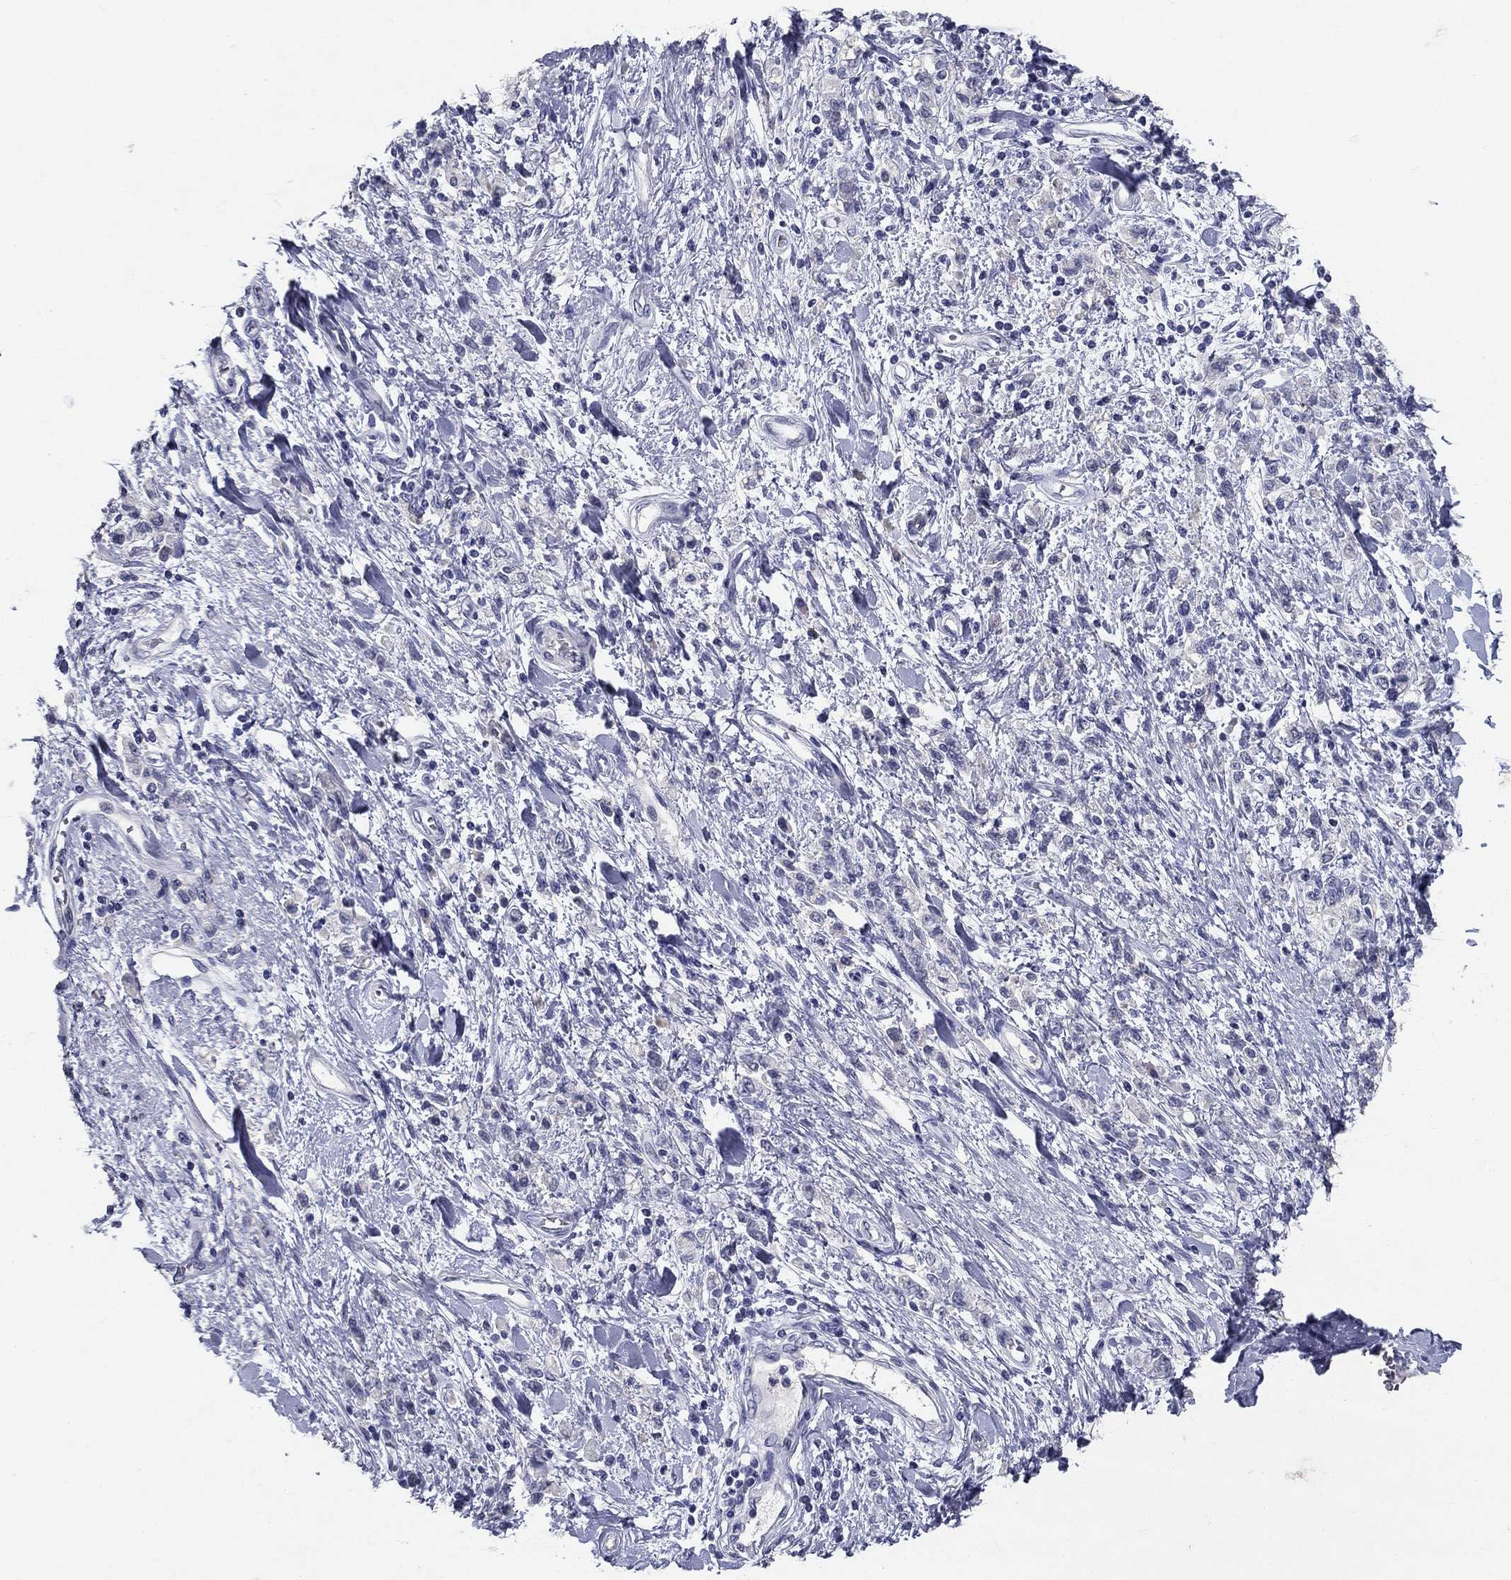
{"staining": {"intensity": "negative", "quantity": "none", "location": "none"}, "tissue": "stomach cancer", "cell_type": "Tumor cells", "image_type": "cancer", "snomed": [{"axis": "morphology", "description": "Adenocarcinoma, NOS"}, {"axis": "topography", "description": "Stomach"}], "caption": "This is an immunohistochemistry image of human stomach adenocarcinoma. There is no staining in tumor cells.", "gene": "POMC", "patient": {"sex": "male", "age": 77}}